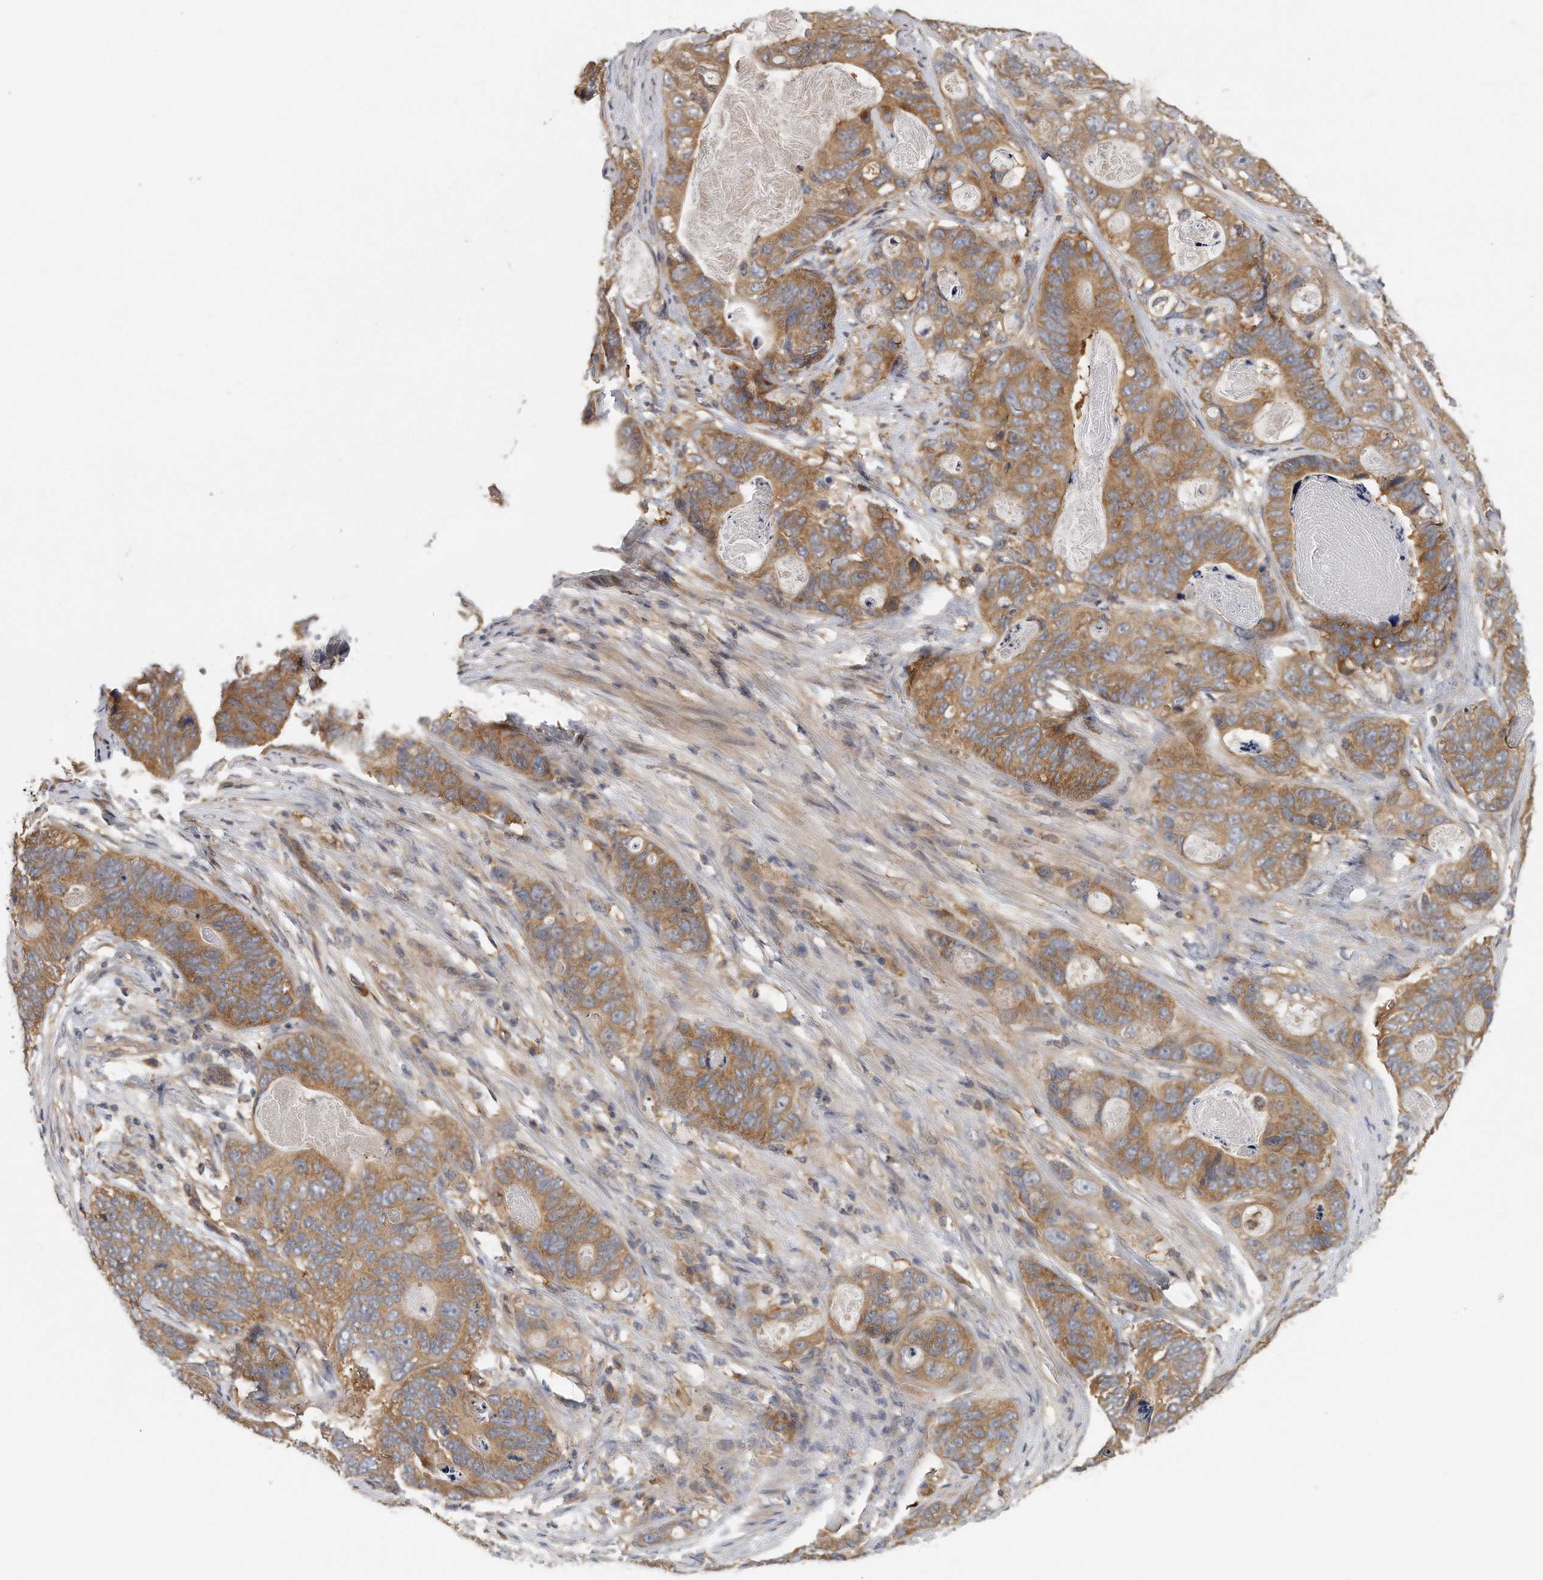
{"staining": {"intensity": "moderate", "quantity": ">75%", "location": "cytoplasmic/membranous"}, "tissue": "stomach cancer", "cell_type": "Tumor cells", "image_type": "cancer", "snomed": [{"axis": "morphology", "description": "Normal tissue, NOS"}, {"axis": "morphology", "description": "Adenocarcinoma, NOS"}, {"axis": "topography", "description": "Stomach"}], "caption": "Tumor cells reveal medium levels of moderate cytoplasmic/membranous staining in approximately >75% of cells in adenocarcinoma (stomach).", "gene": "EIF3I", "patient": {"sex": "female", "age": 89}}